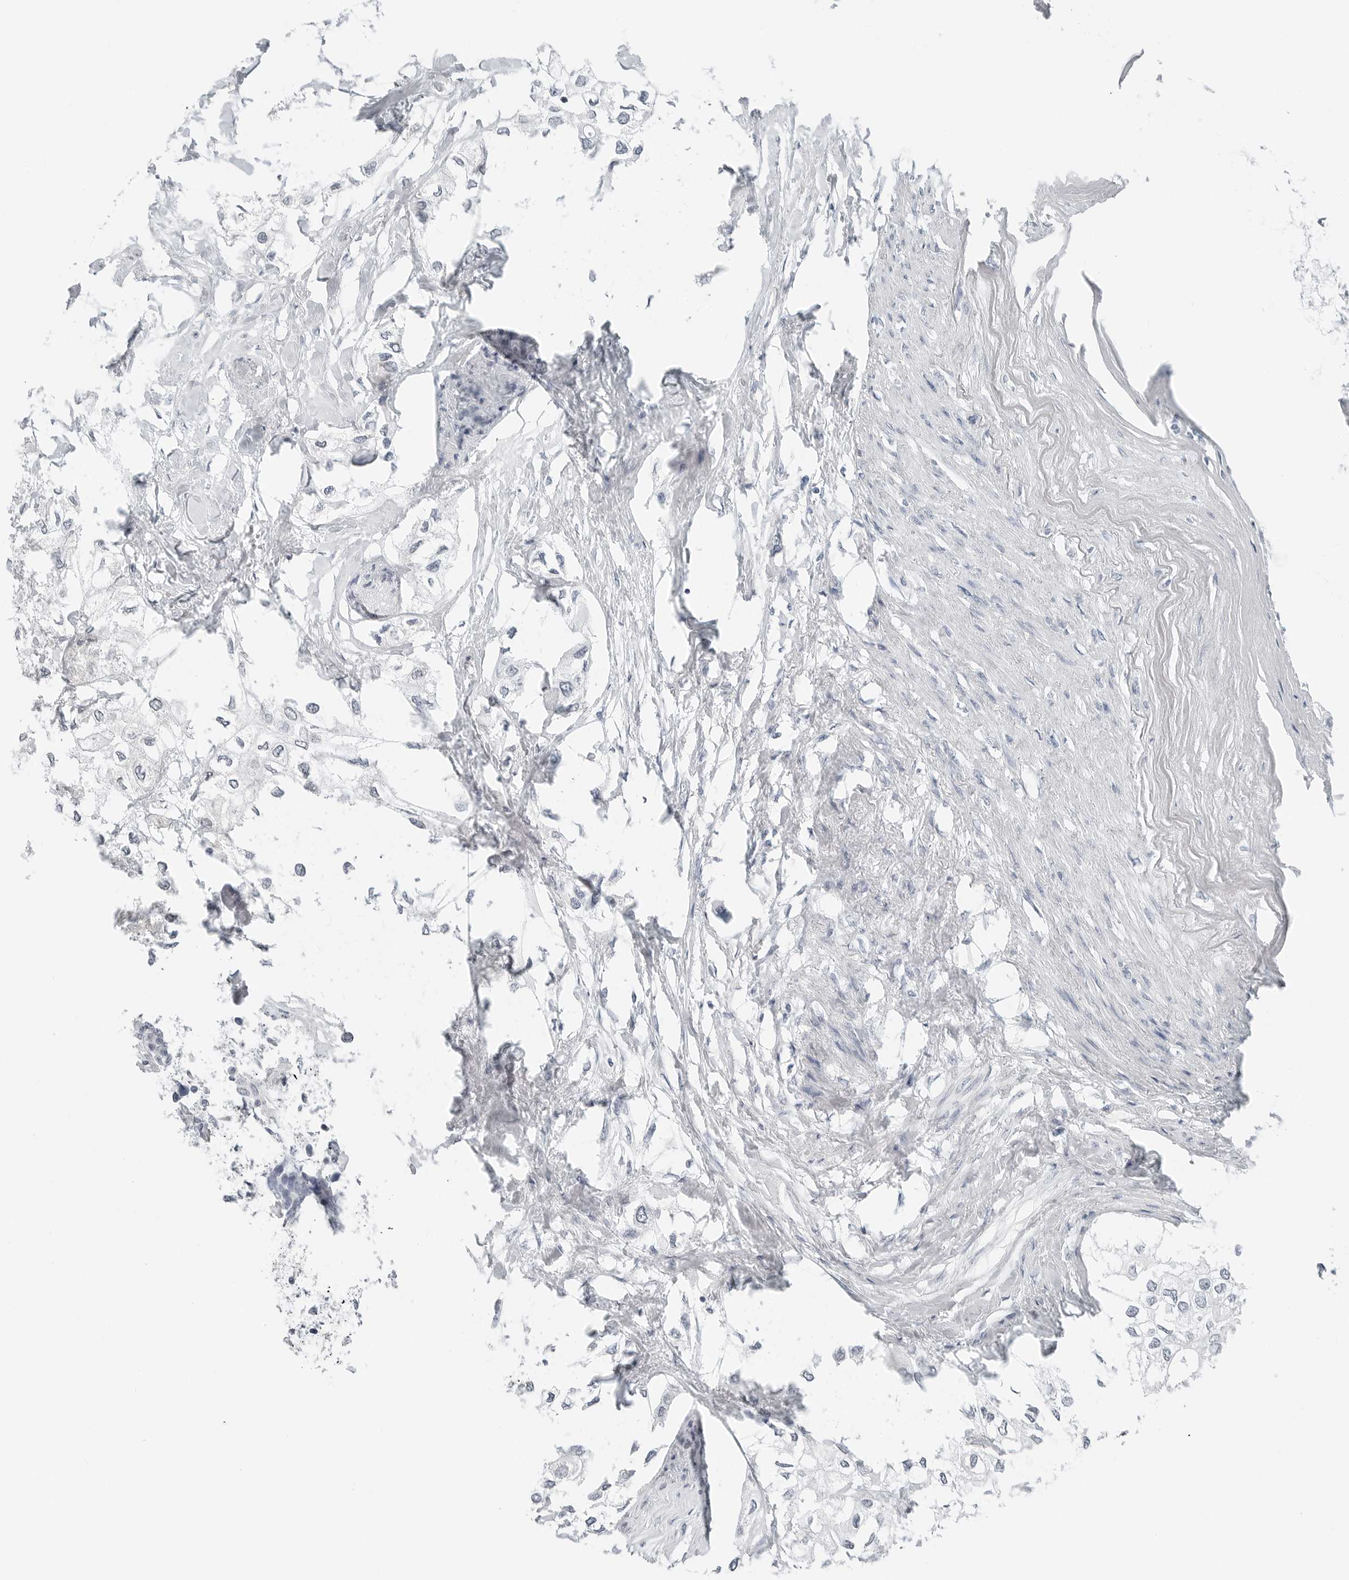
{"staining": {"intensity": "negative", "quantity": "none", "location": "none"}, "tissue": "urothelial cancer", "cell_type": "Tumor cells", "image_type": "cancer", "snomed": [{"axis": "morphology", "description": "Urothelial carcinoma, High grade"}, {"axis": "topography", "description": "Urinary bladder"}], "caption": "Immunohistochemistry of urothelial cancer displays no staining in tumor cells.", "gene": "XIRP1", "patient": {"sex": "male", "age": 64}}